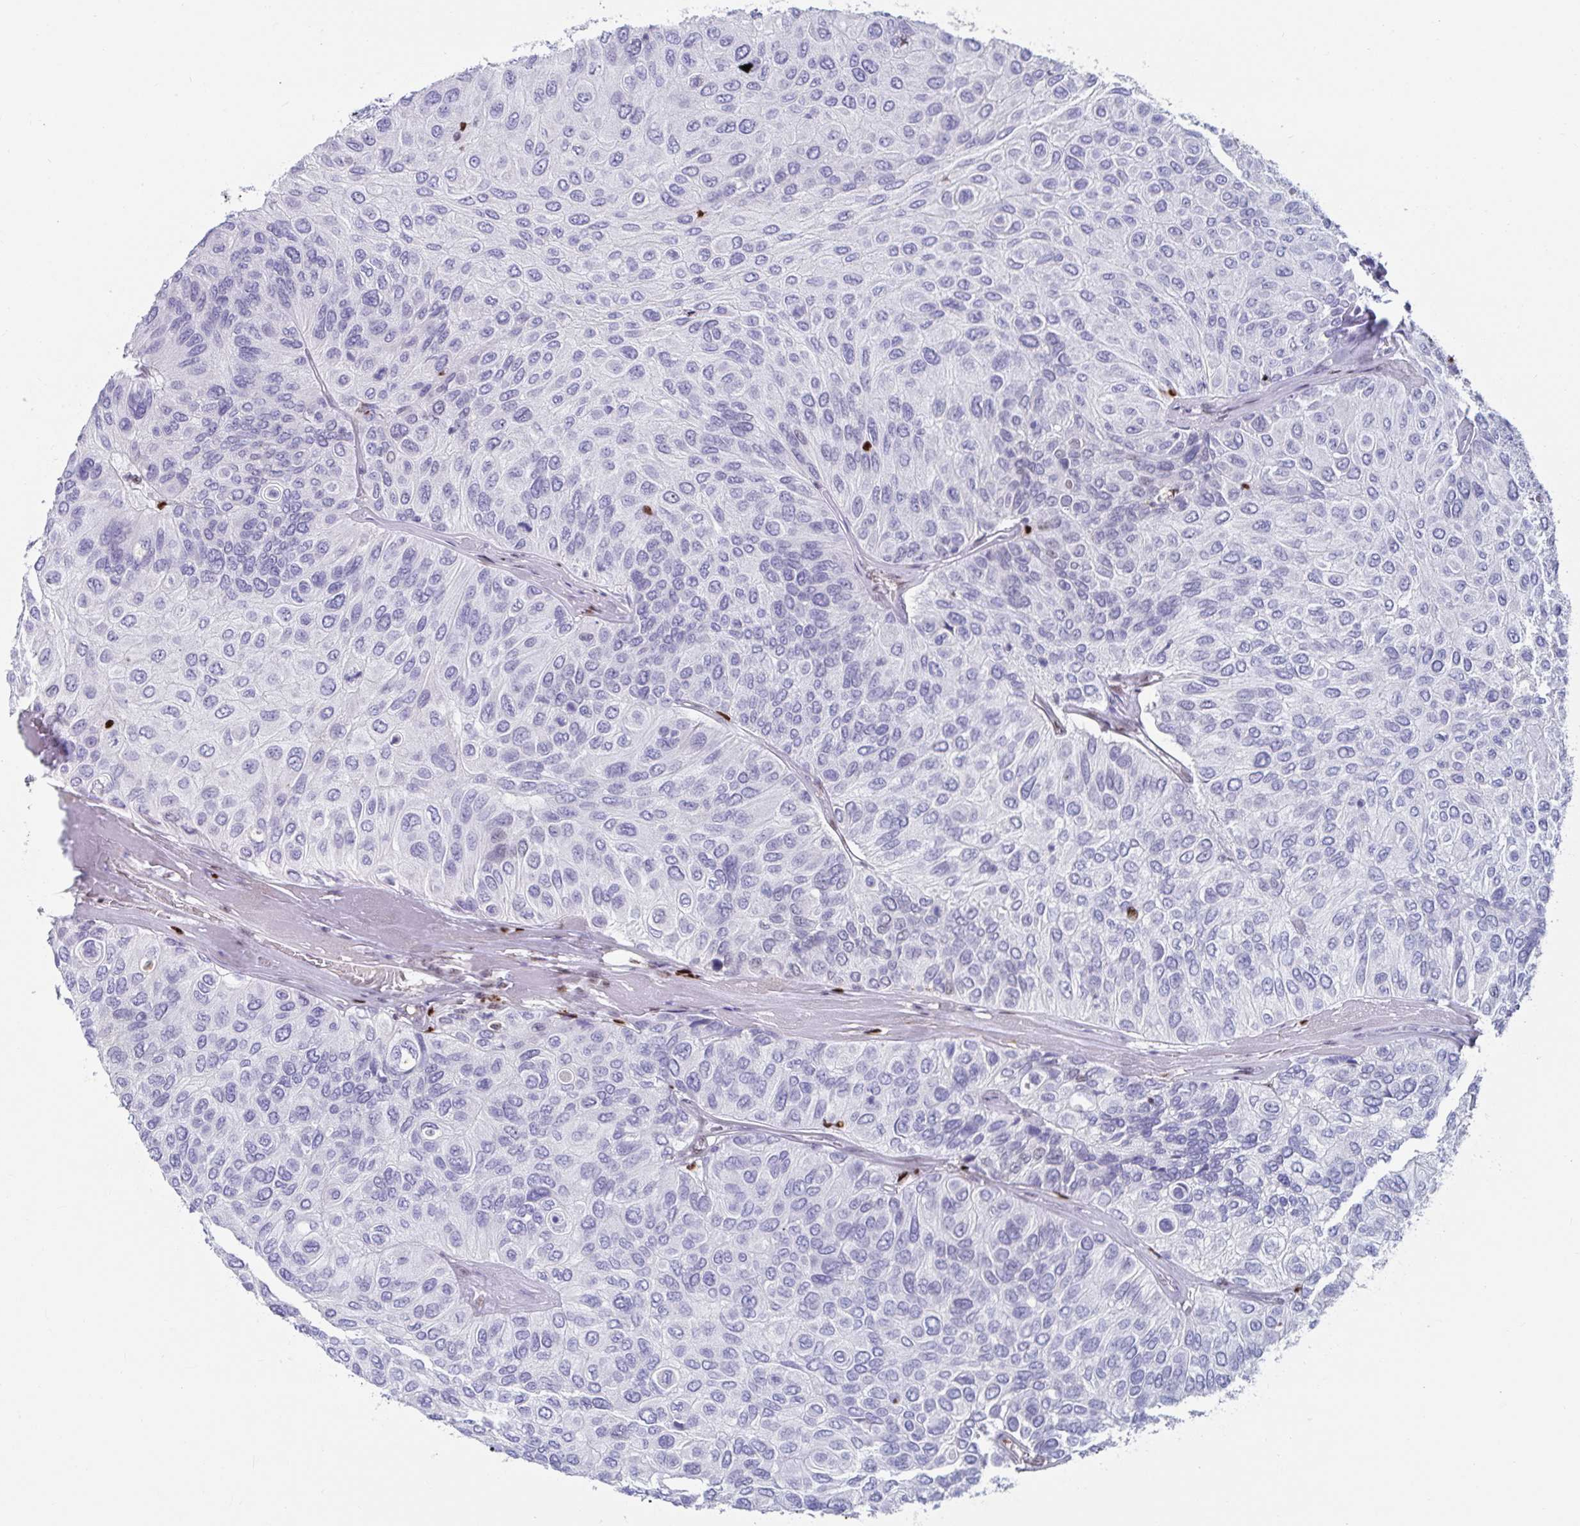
{"staining": {"intensity": "negative", "quantity": "none", "location": "none"}, "tissue": "urothelial cancer", "cell_type": "Tumor cells", "image_type": "cancer", "snomed": [{"axis": "morphology", "description": "Urothelial carcinoma, High grade"}, {"axis": "topography", "description": "Urinary bladder"}], "caption": "Tumor cells show no significant staining in urothelial cancer.", "gene": "ZNF586", "patient": {"sex": "male", "age": 66}}